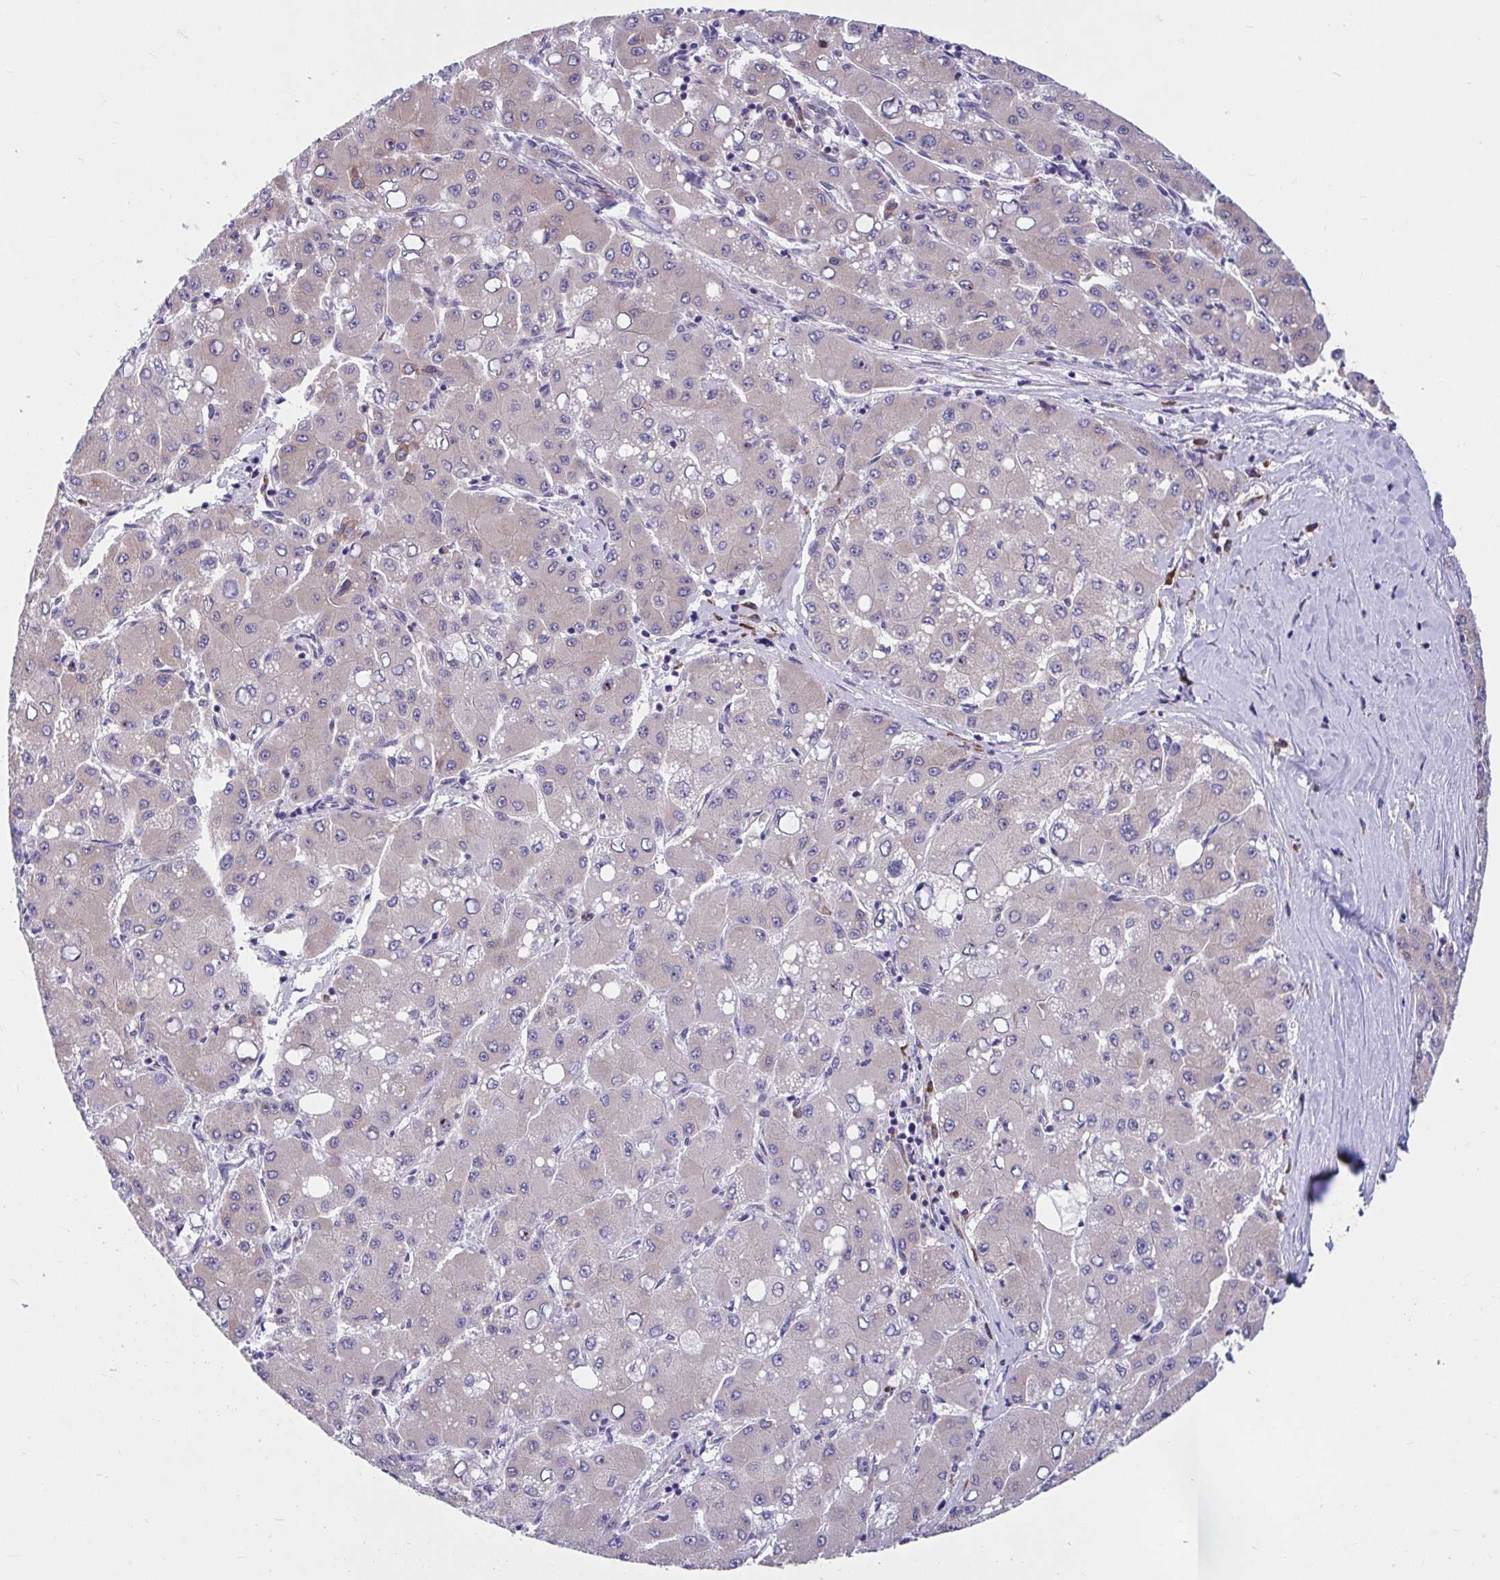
{"staining": {"intensity": "negative", "quantity": "none", "location": "none"}, "tissue": "liver cancer", "cell_type": "Tumor cells", "image_type": "cancer", "snomed": [{"axis": "morphology", "description": "Carcinoma, Hepatocellular, NOS"}, {"axis": "topography", "description": "Liver"}], "caption": "IHC of liver hepatocellular carcinoma displays no staining in tumor cells. (DAB (3,3'-diaminobenzidine) immunohistochemistry (IHC) visualized using brightfield microscopy, high magnification).", "gene": "WBP1", "patient": {"sex": "male", "age": 40}}